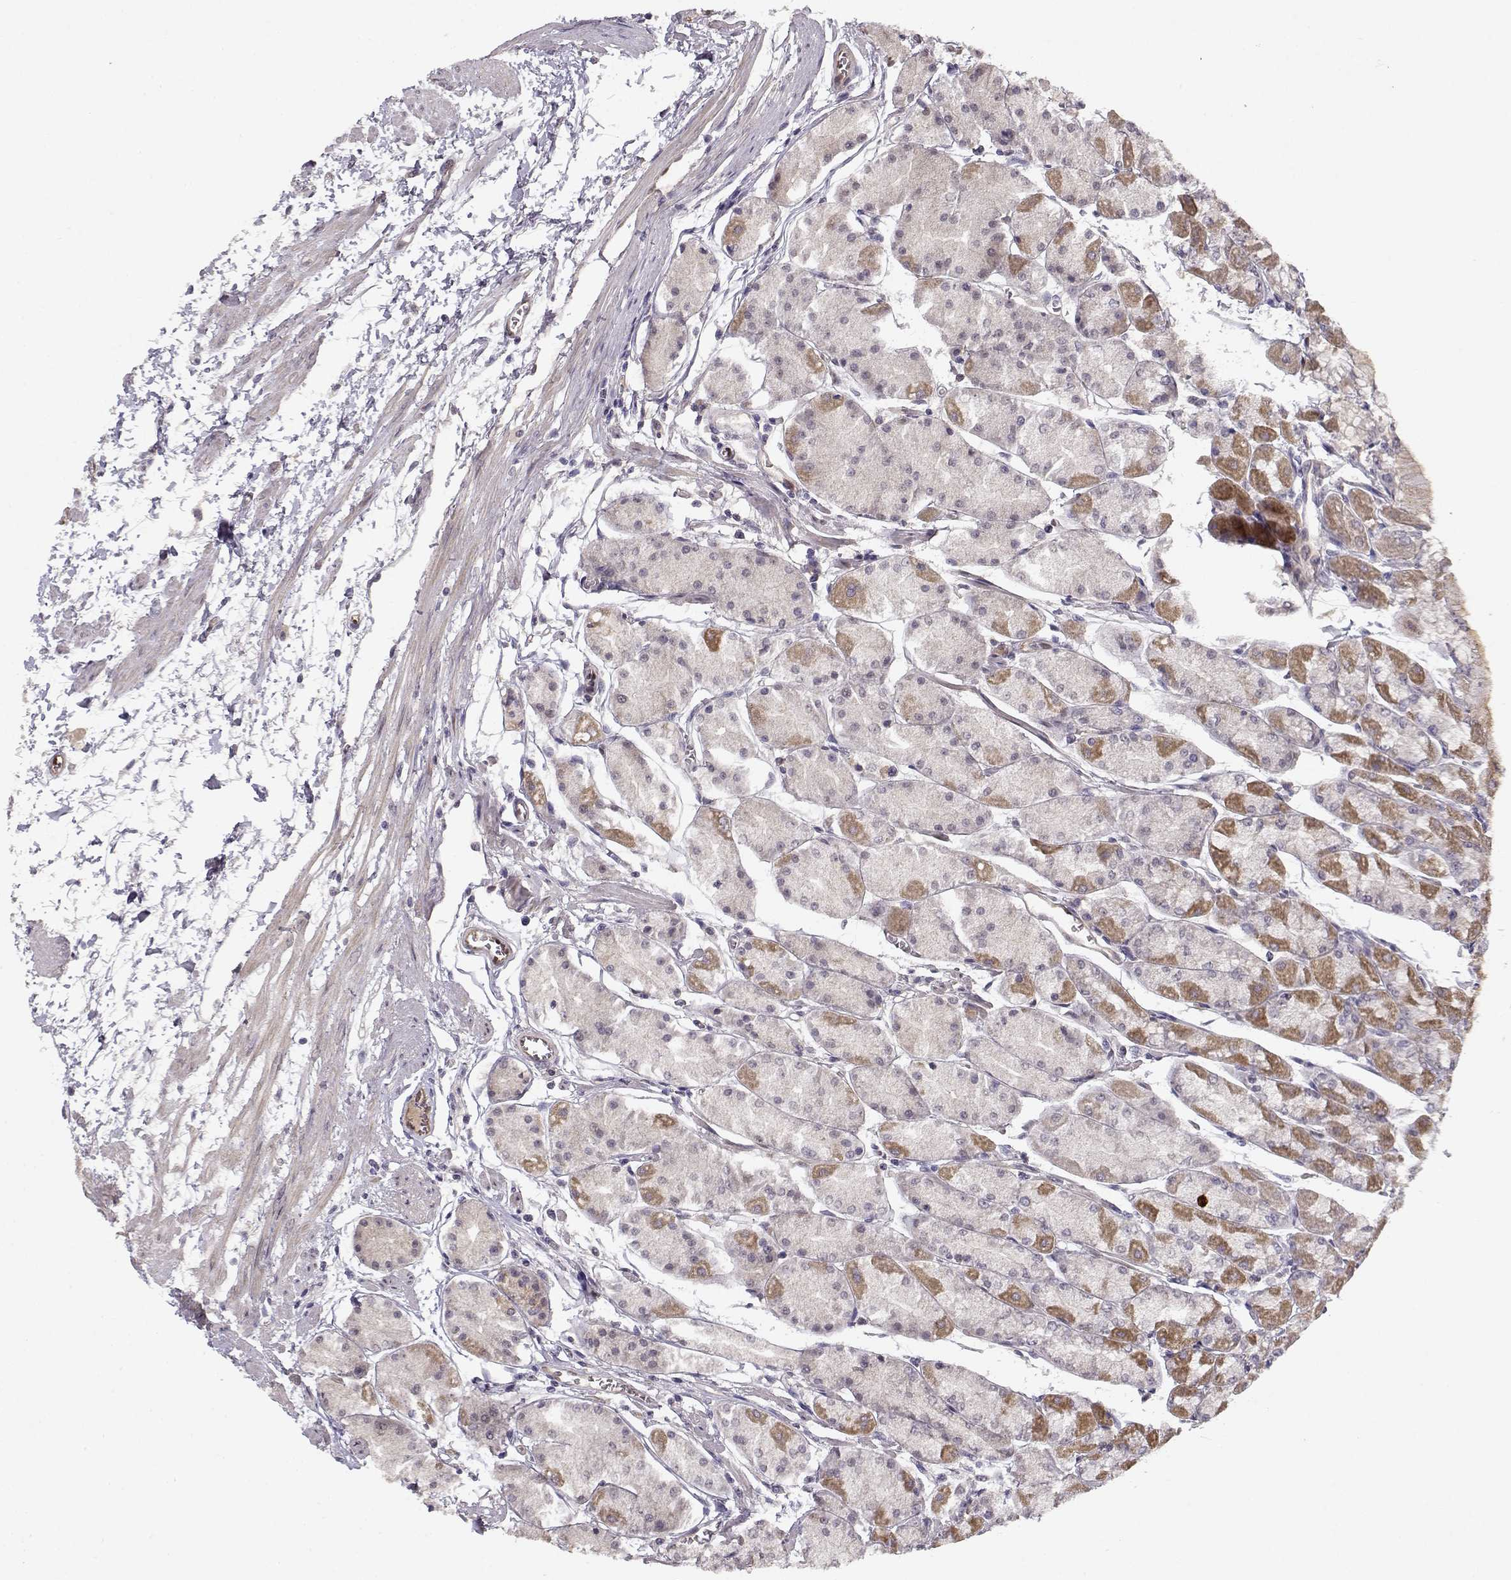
{"staining": {"intensity": "moderate", "quantity": "25%-75%", "location": "cytoplasmic/membranous"}, "tissue": "stomach", "cell_type": "Glandular cells", "image_type": "normal", "snomed": [{"axis": "morphology", "description": "Normal tissue, NOS"}, {"axis": "topography", "description": "Stomach, upper"}], "caption": "High-magnification brightfield microscopy of normal stomach stained with DAB (3,3'-diaminobenzidine) (brown) and counterstained with hematoxylin (blue). glandular cells exhibit moderate cytoplasmic/membranous staining is seen in approximately25%-75% of cells. The protein of interest is stained brown, and the nuclei are stained in blue (DAB IHC with brightfield microscopy, high magnification).", "gene": "BMX", "patient": {"sex": "male", "age": 60}}